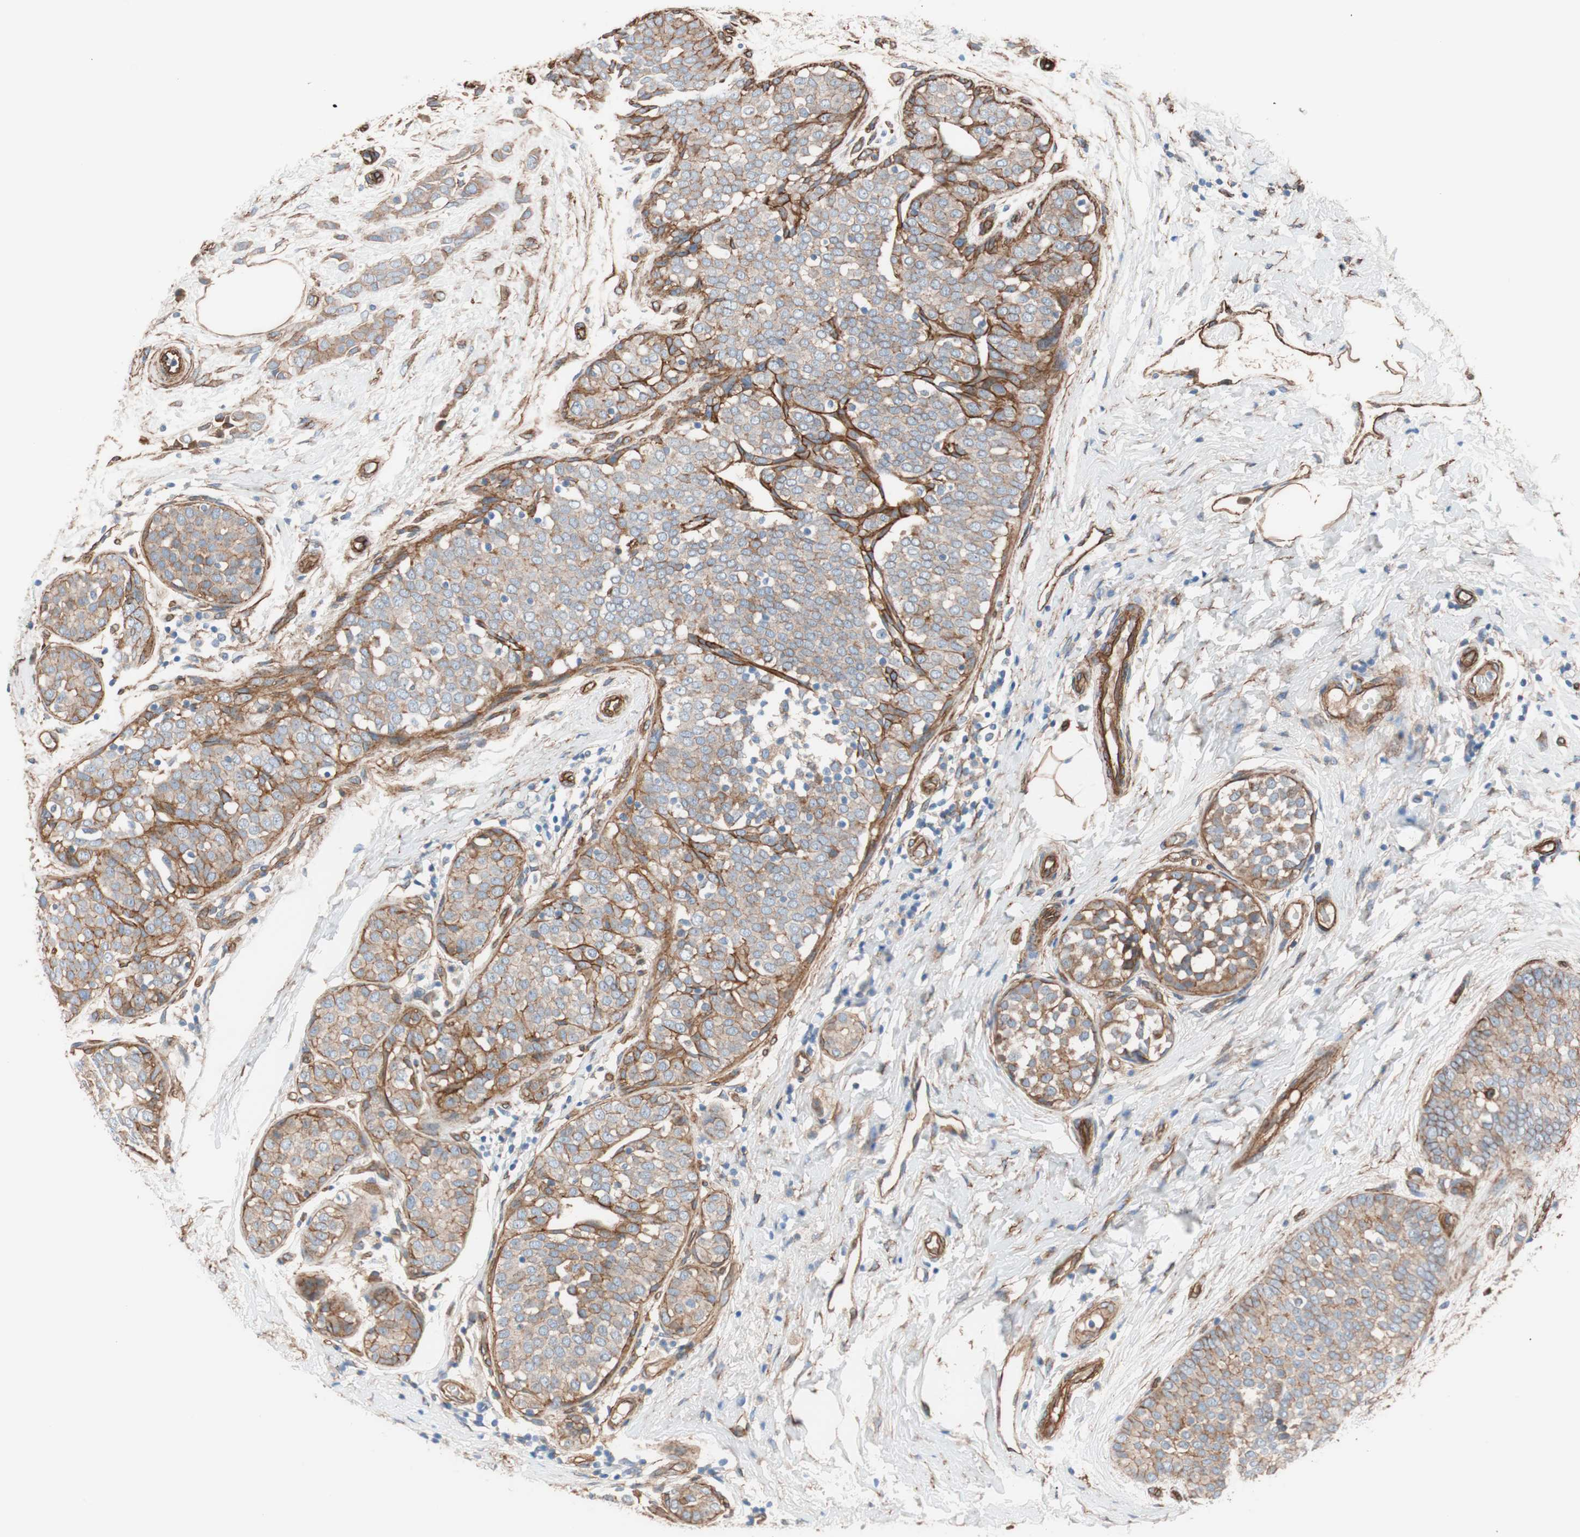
{"staining": {"intensity": "weak", "quantity": ">75%", "location": "cytoplasmic/membranous"}, "tissue": "breast cancer", "cell_type": "Tumor cells", "image_type": "cancer", "snomed": [{"axis": "morphology", "description": "Lobular carcinoma, in situ"}, {"axis": "morphology", "description": "Lobular carcinoma"}, {"axis": "topography", "description": "Breast"}], "caption": "About >75% of tumor cells in breast cancer (lobular carcinoma) display weak cytoplasmic/membranous protein staining as visualized by brown immunohistochemical staining.", "gene": "SPINT1", "patient": {"sex": "female", "age": 41}}